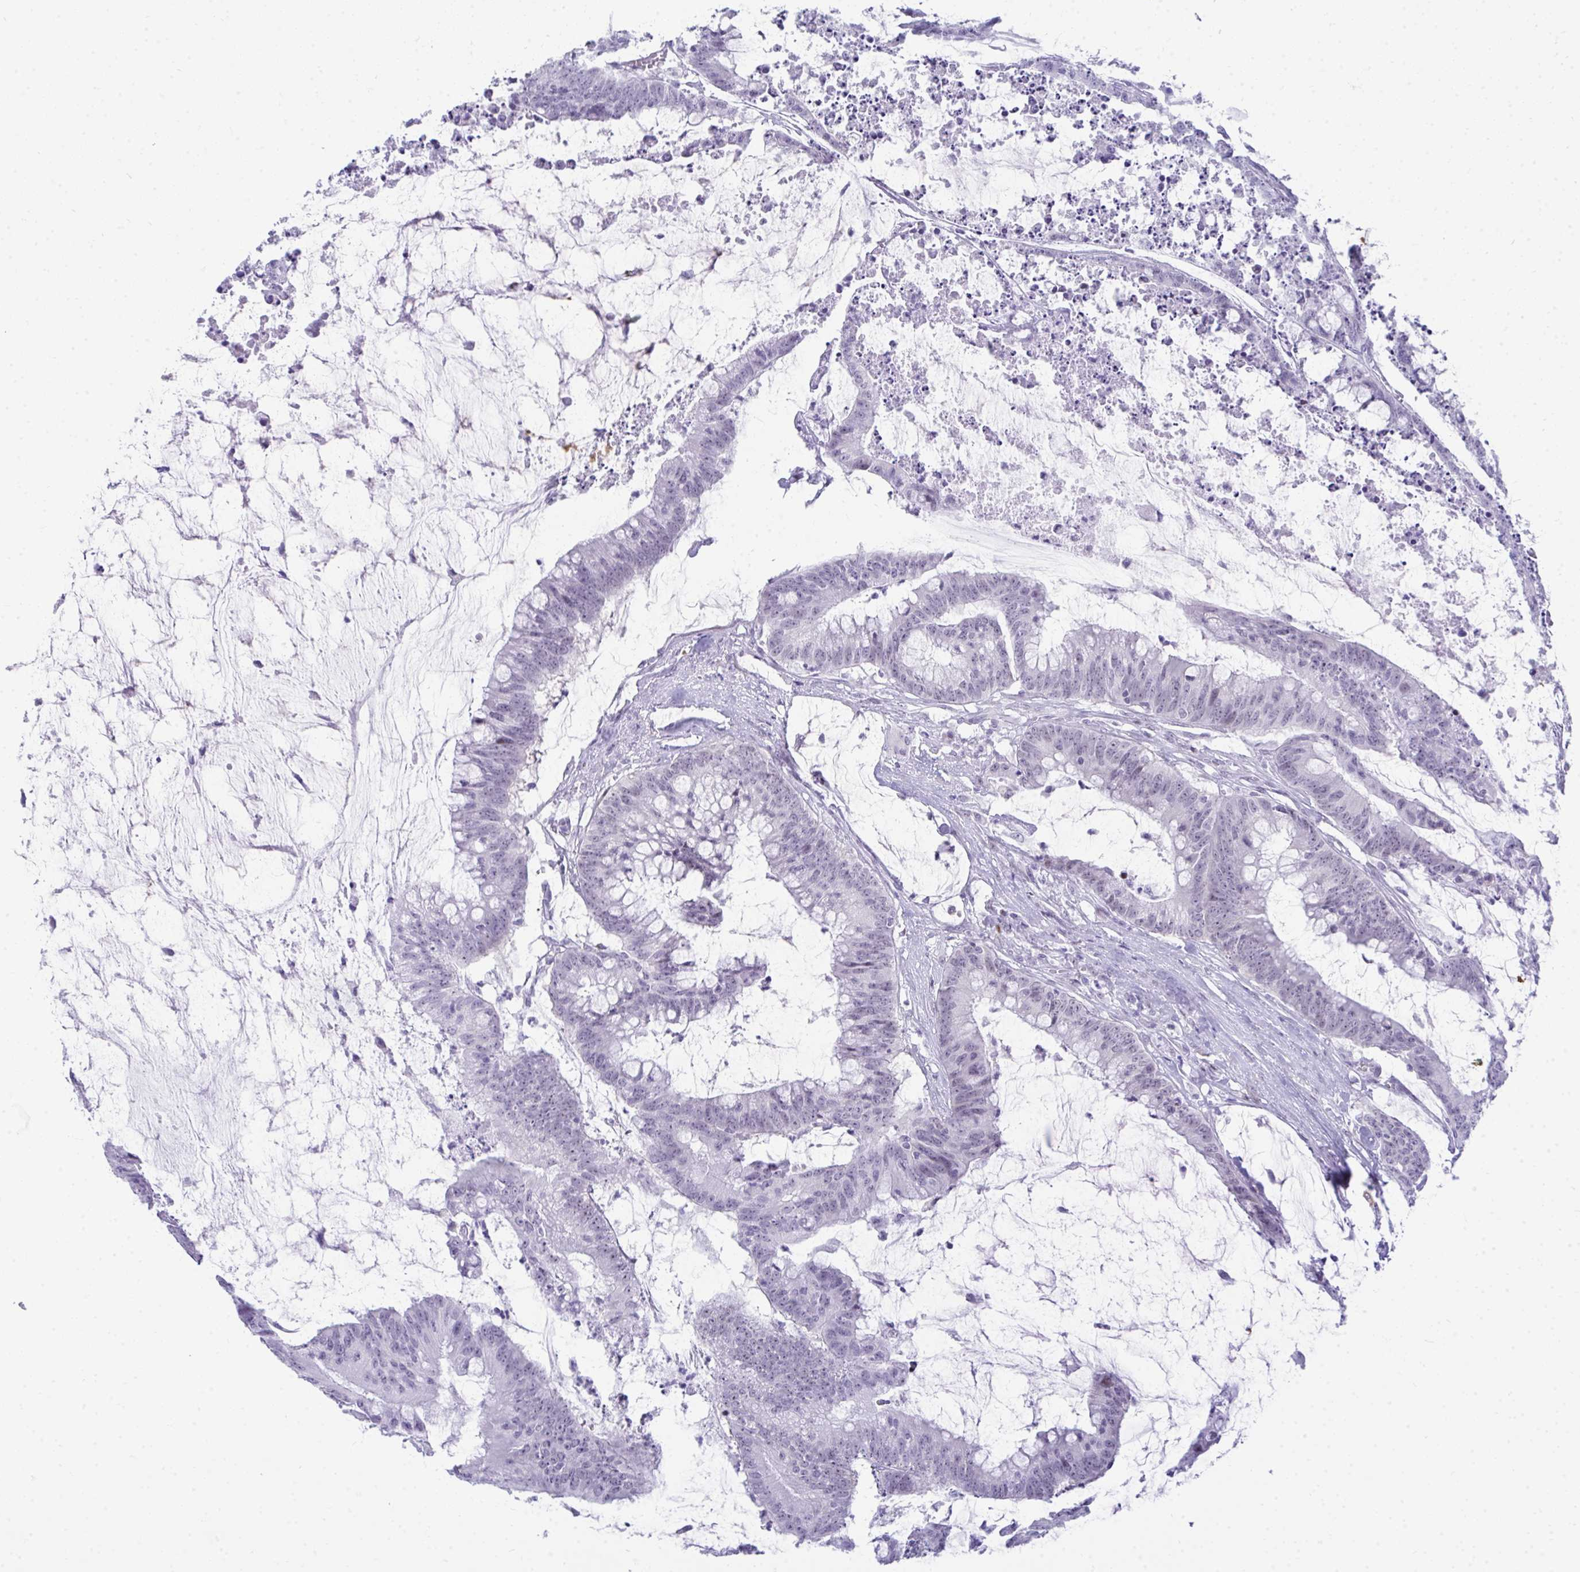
{"staining": {"intensity": "negative", "quantity": "none", "location": "none"}, "tissue": "colorectal cancer", "cell_type": "Tumor cells", "image_type": "cancer", "snomed": [{"axis": "morphology", "description": "Adenocarcinoma, NOS"}, {"axis": "topography", "description": "Colon"}], "caption": "Immunohistochemistry histopathology image of human colorectal cancer stained for a protein (brown), which reveals no expression in tumor cells.", "gene": "GLDN", "patient": {"sex": "male", "age": 62}}